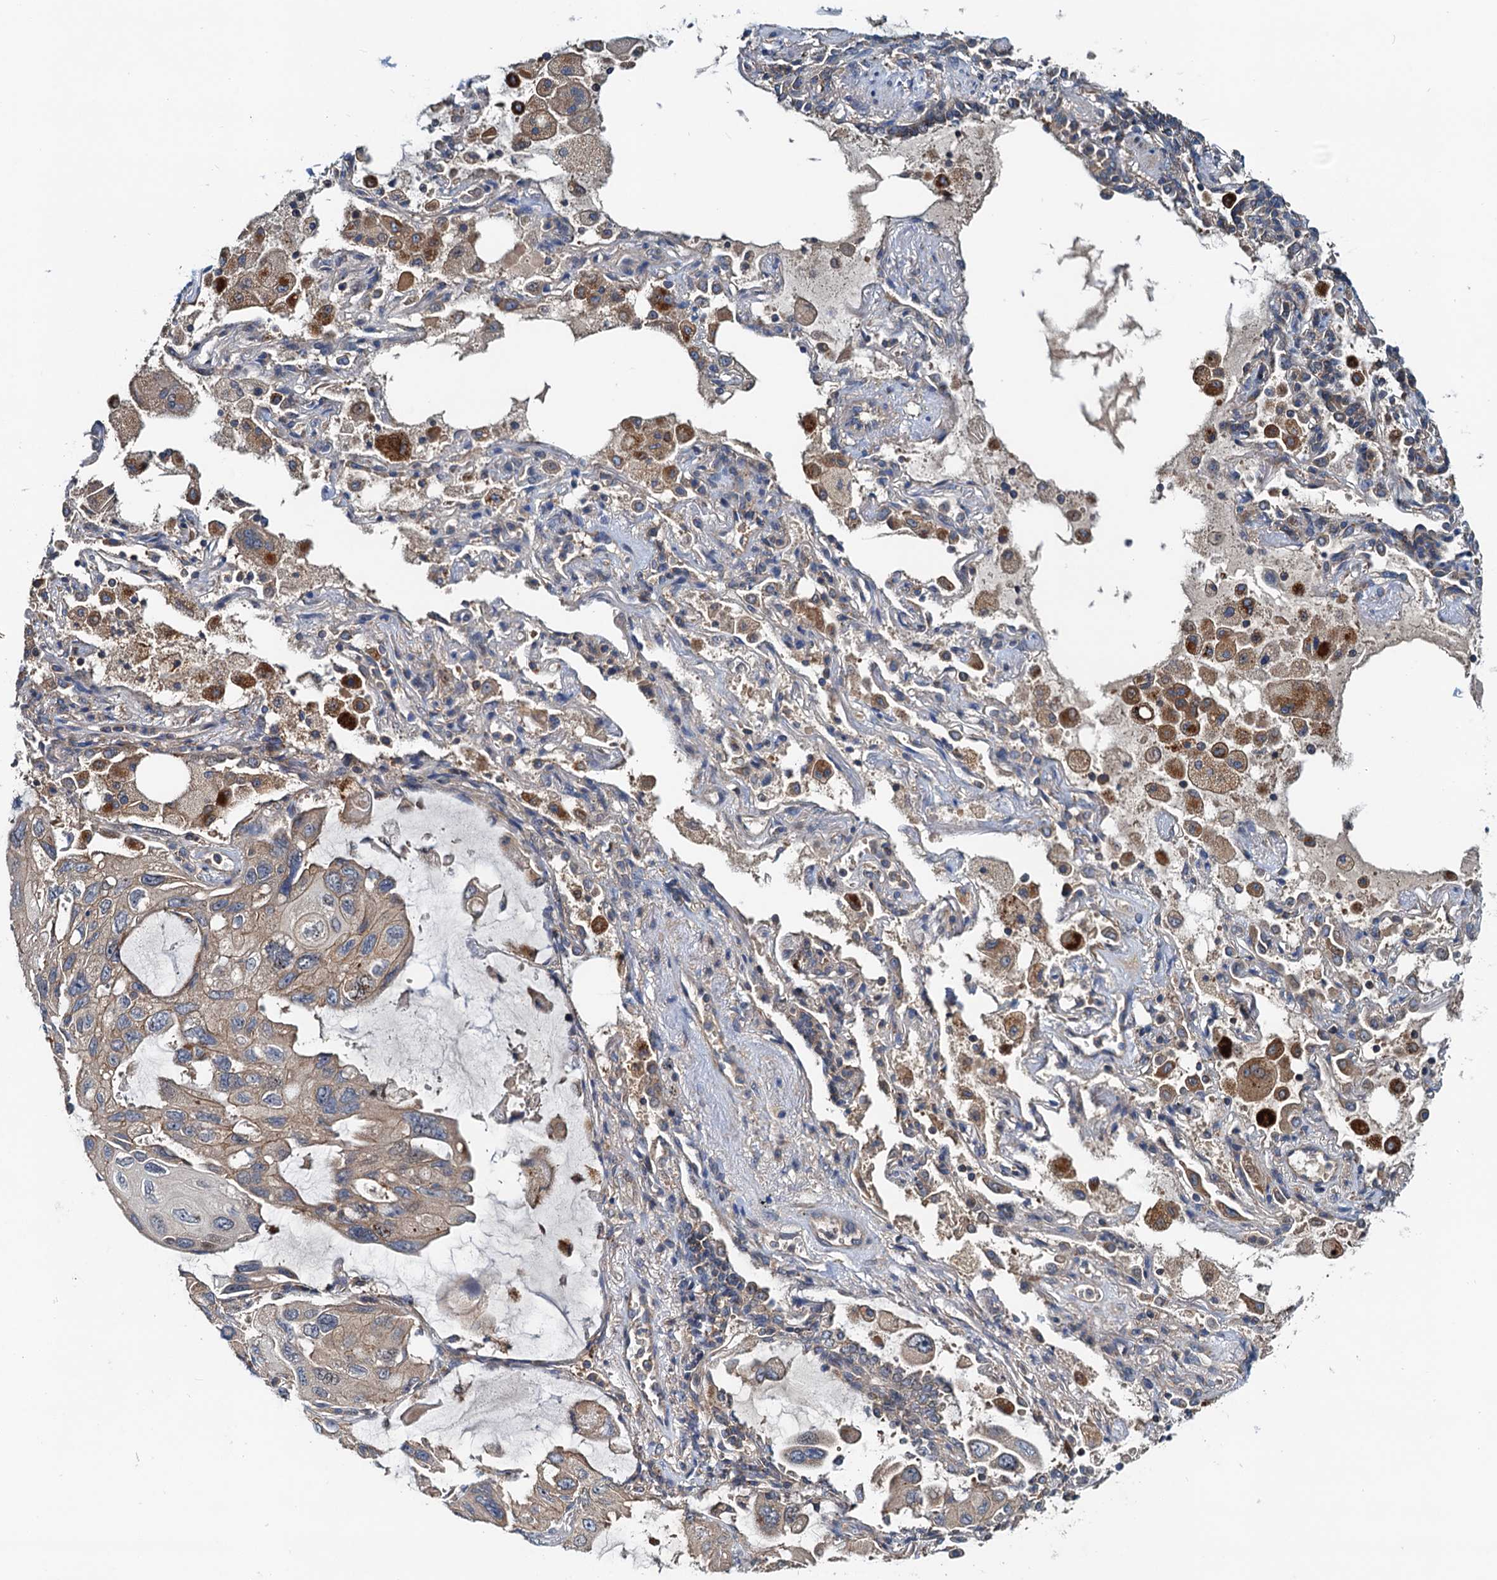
{"staining": {"intensity": "negative", "quantity": "none", "location": "none"}, "tissue": "lung cancer", "cell_type": "Tumor cells", "image_type": "cancer", "snomed": [{"axis": "morphology", "description": "Squamous cell carcinoma, NOS"}, {"axis": "topography", "description": "Lung"}], "caption": "High power microscopy histopathology image of an IHC micrograph of lung cancer (squamous cell carcinoma), revealing no significant positivity in tumor cells.", "gene": "EFL1", "patient": {"sex": "female", "age": 73}}